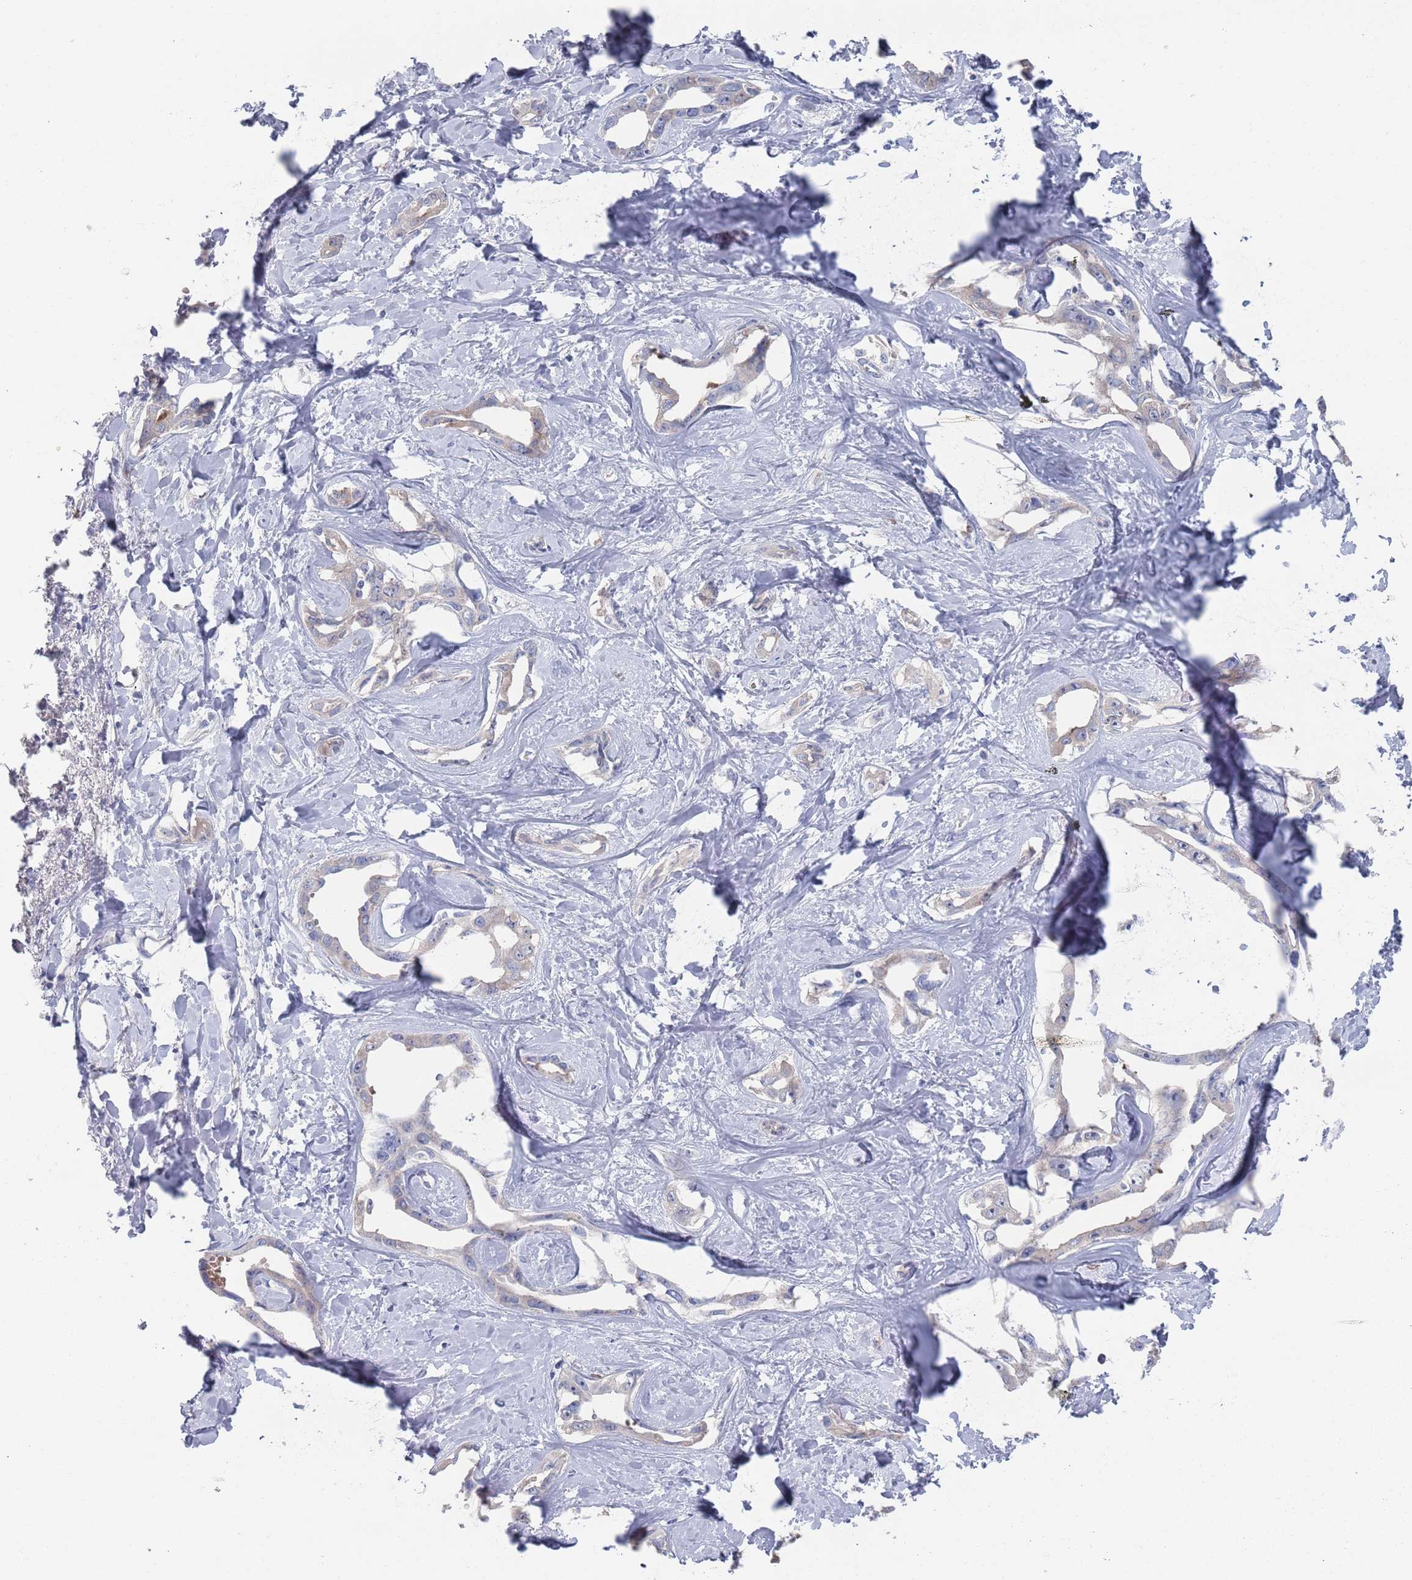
{"staining": {"intensity": "negative", "quantity": "none", "location": "none"}, "tissue": "liver cancer", "cell_type": "Tumor cells", "image_type": "cancer", "snomed": [{"axis": "morphology", "description": "Cholangiocarcinoma"}, {"axis": "topography", "description": "Liver"}], "caption": "There is no significant expression in tumor cells of liver cholangiocarcinoma.", "gene": "TMCO3", "patient": {"sex": "male", "age": 59}}